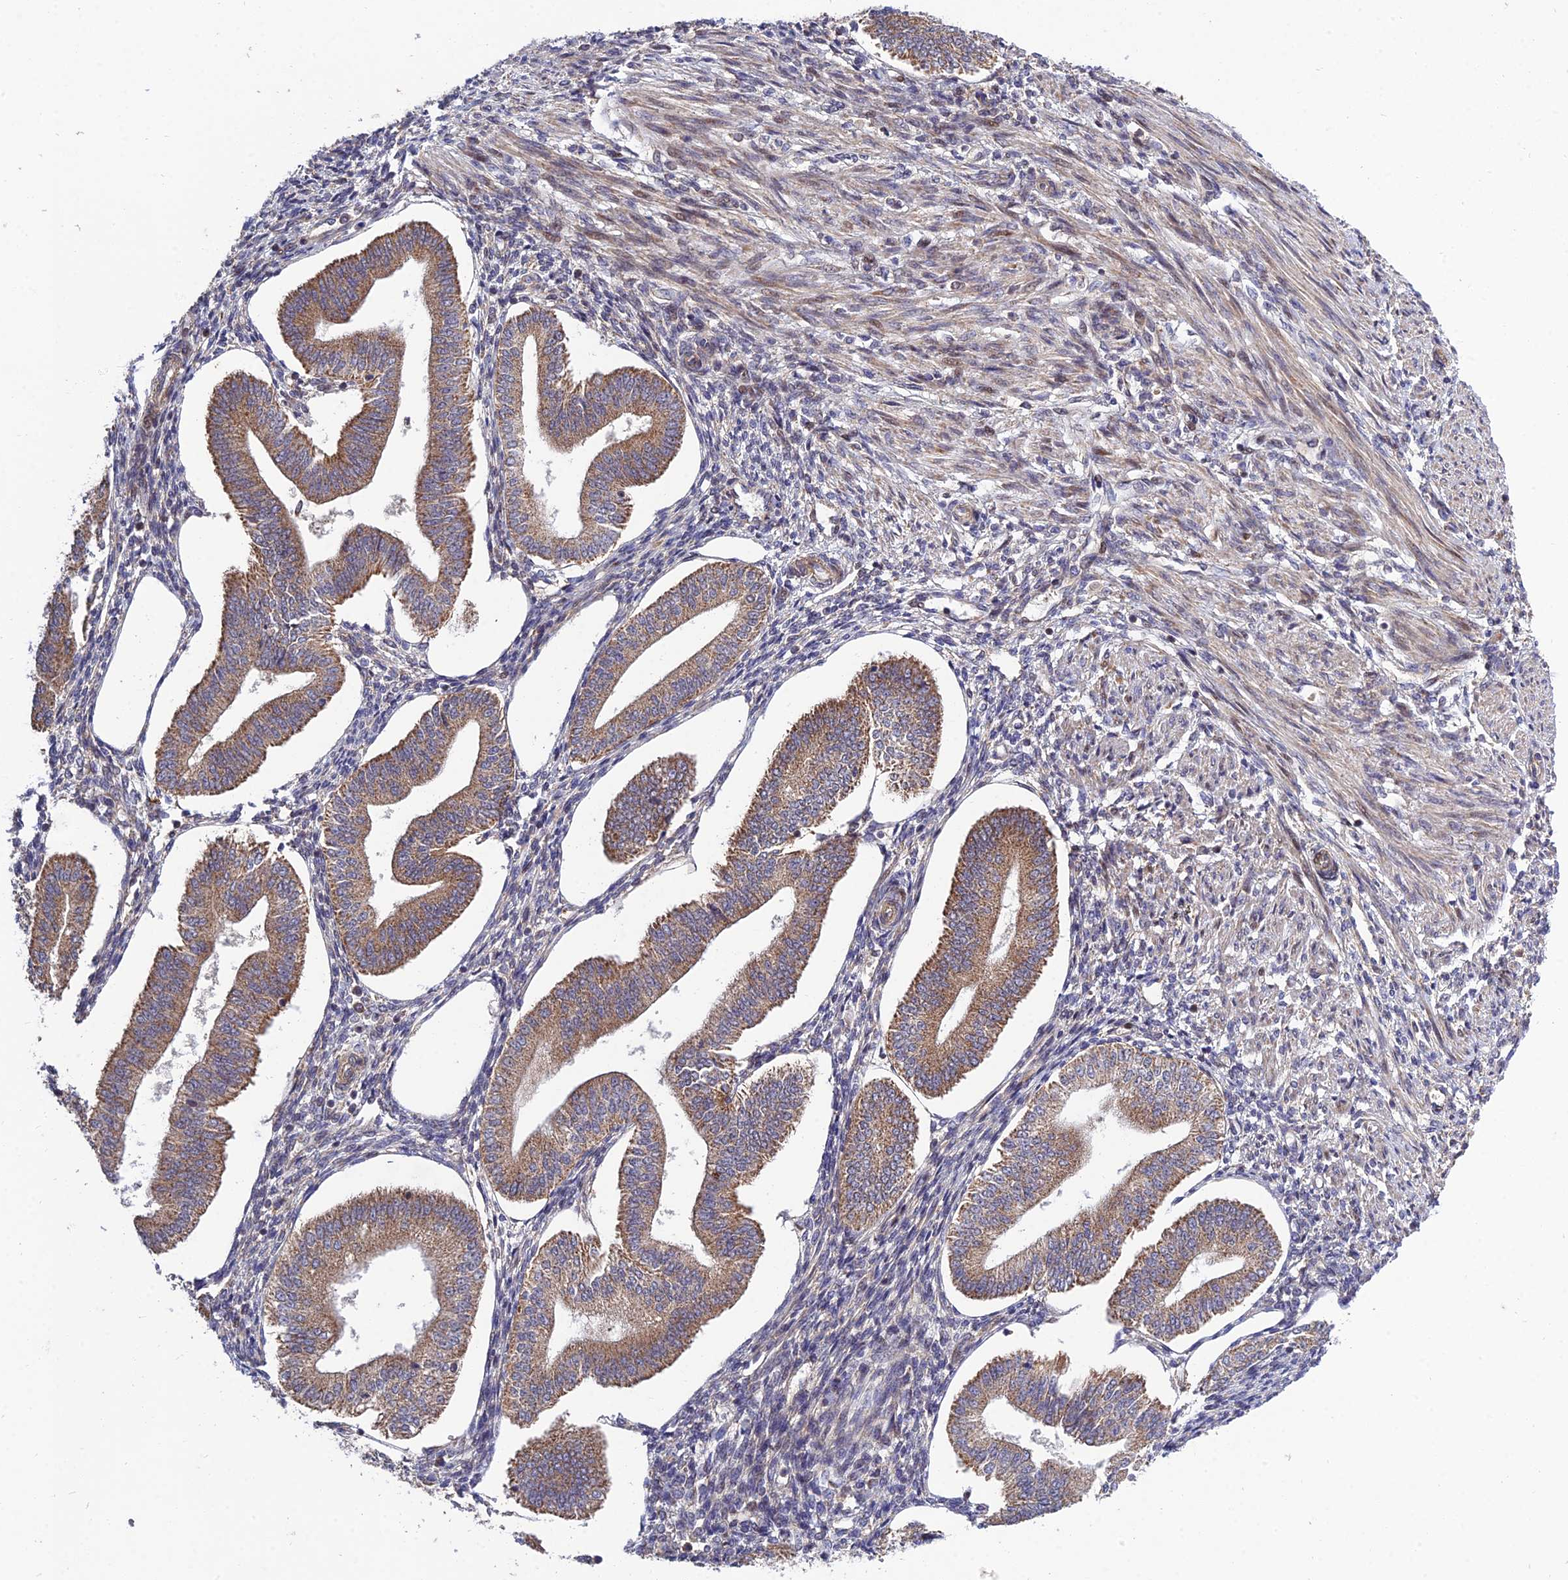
{"staining": {"intensity": "moderate", "quantity": "<25%", "location": "cytoplasmic/membranous"}, "tissue": "endometrium", "cell_type": "Cells in endometrial stroma", "image_type": "normal", "snomed": [{"axis": "morphology", "description": "Normal tissue, NOS"}, {"axis": "topography", "description": "Endometrium"}], "caption": "This is a photomicrograph of IHC staining of benign endometrium, which shows moderate positivity in the cytoplasmic/membranous of cells in endometrial stroma.", "gene": "PLEKHG2", "patient": {"sex": "female", "age": 34}}